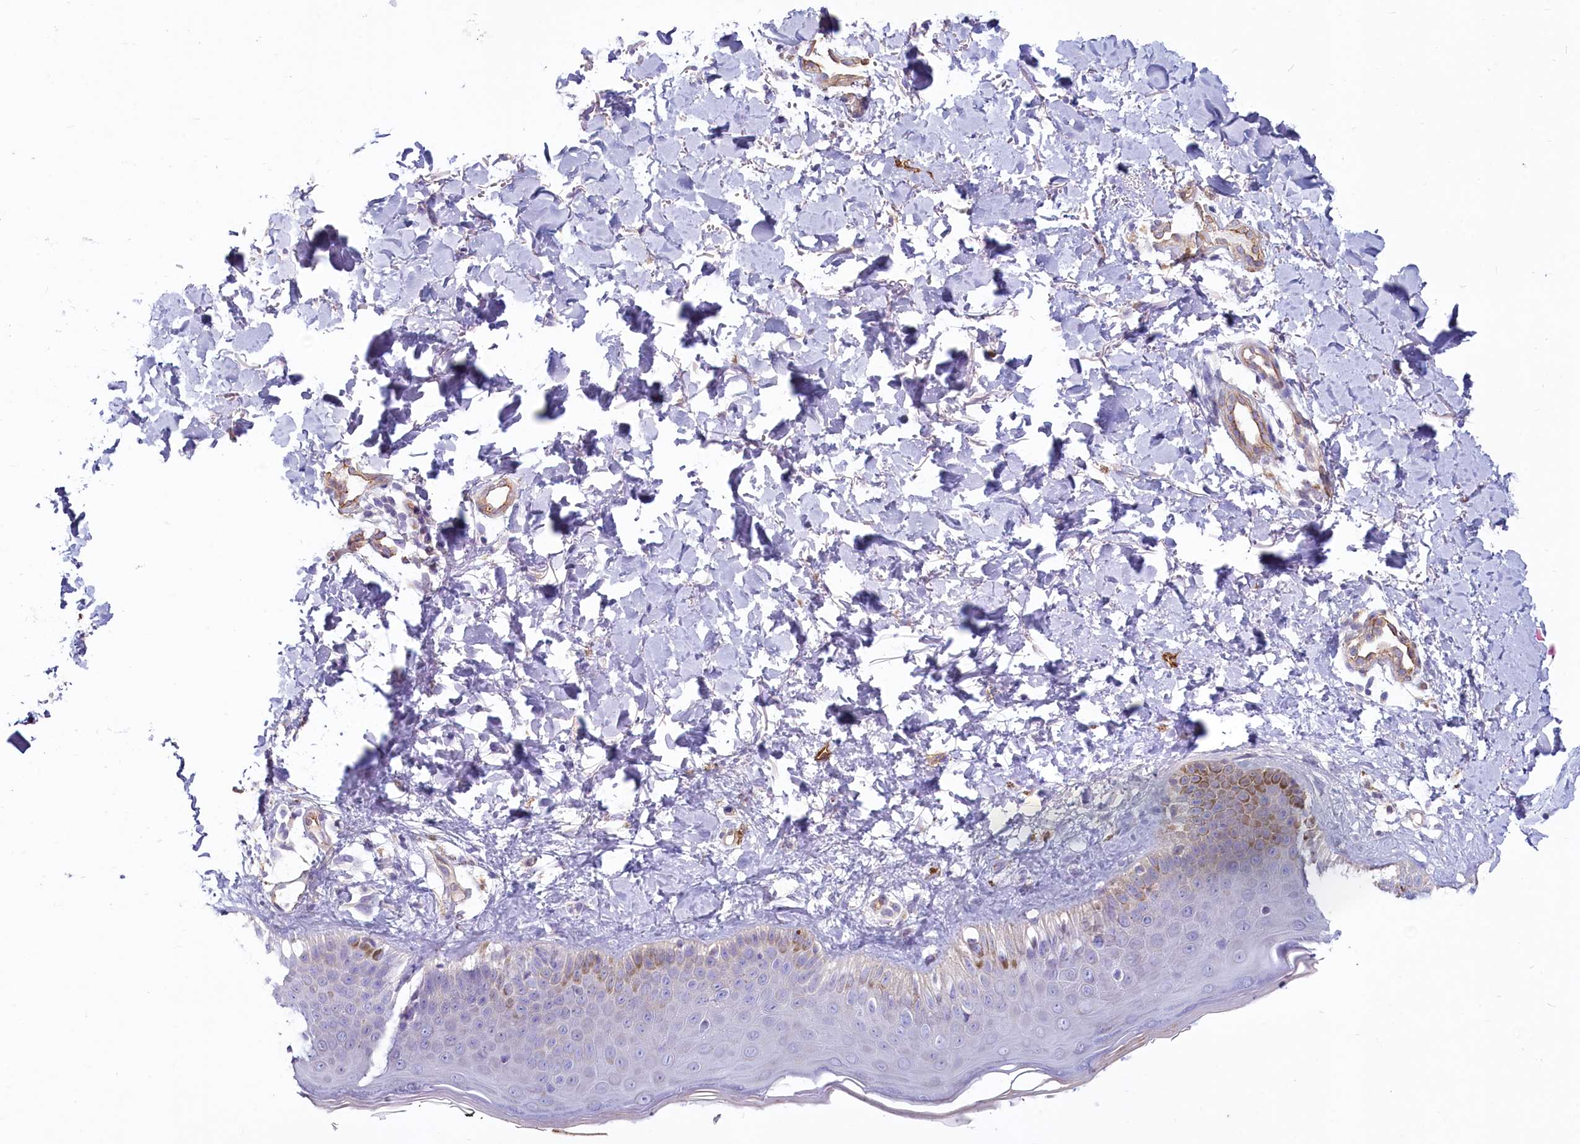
{"staining": {"intensity": "weak", "quantity": "25%-75%", "location": "cytoplasmic/membranous"}, "tissue": "skin", "cell_type": "Fibroblasts", "image_type": "normal", "snomed": [{"axis": "morphology", "description": "Normal tissue, NOS"}, {"axis": "topography", "description": "Skin"}], "caption": "Human skin stained for a protein (brown) demonstrates weak cytoplasmic/membranous positive staining in approximately 25%-75% of fibroblasts.", "gene": "LMOD3", "patient": {"sex": "male", "age": 52}}